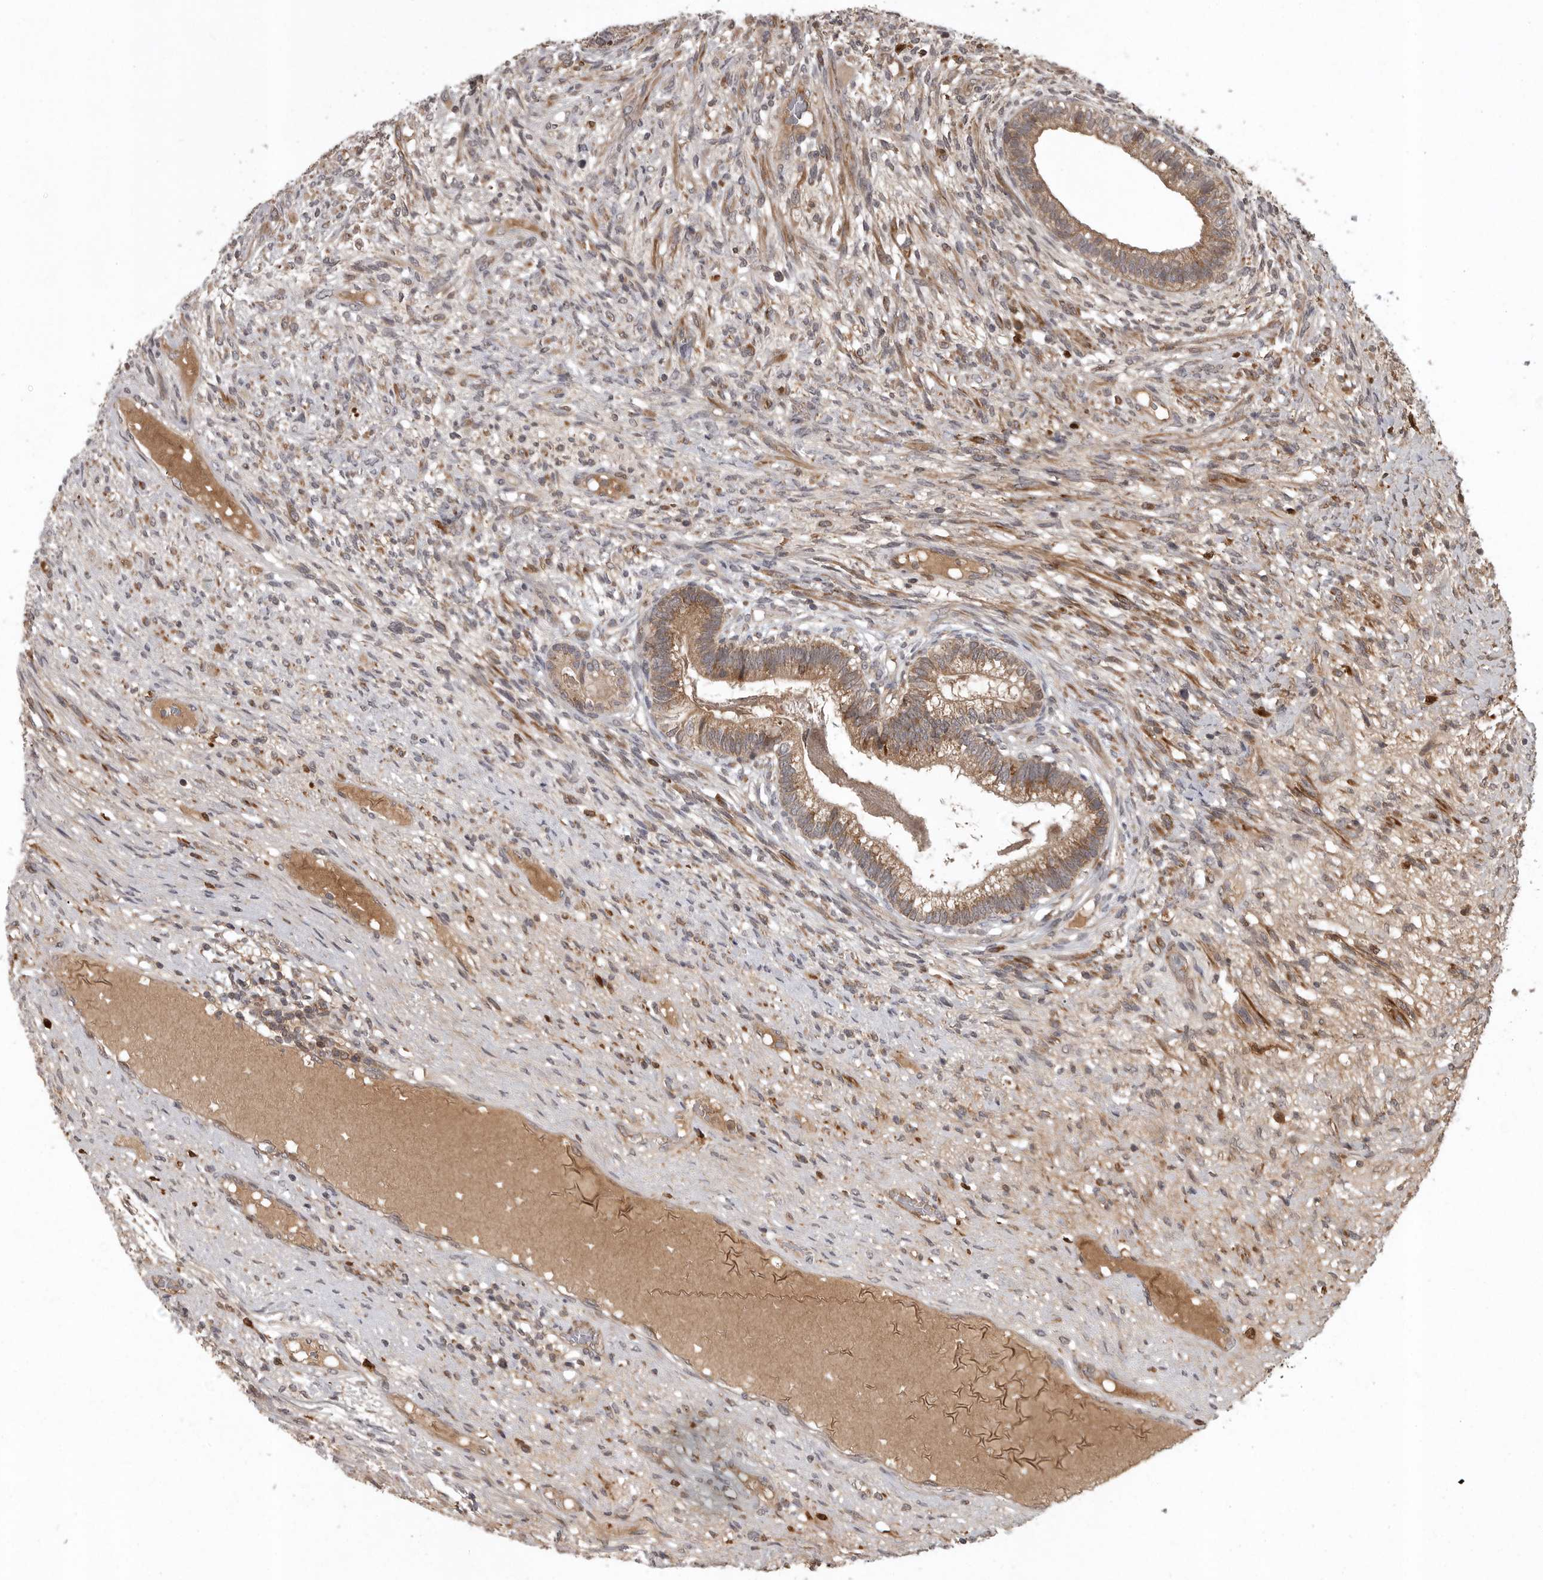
{"staining": {"intensity": "moderate", "quantity": ">75%", "location": "cytoplasmic/membranous"}, "tissue": "testis cancer", "cell_type": "Tumor cells", "image_type": "cancer", "snomed": [{"axis": "morphology", "description": "Seminoma, NOS"}, {"axis": "morphology", "description": "Carcinoma, Embryonal, NOS"}, {"axis": "topography", "description": "Testis"}], "caption": "Testis embryonal carcinoma stained with a protein marker displays moderate staining in tumor cells.", "gene": "GPR31", "patient": {"sex": "male", "age": 28}}